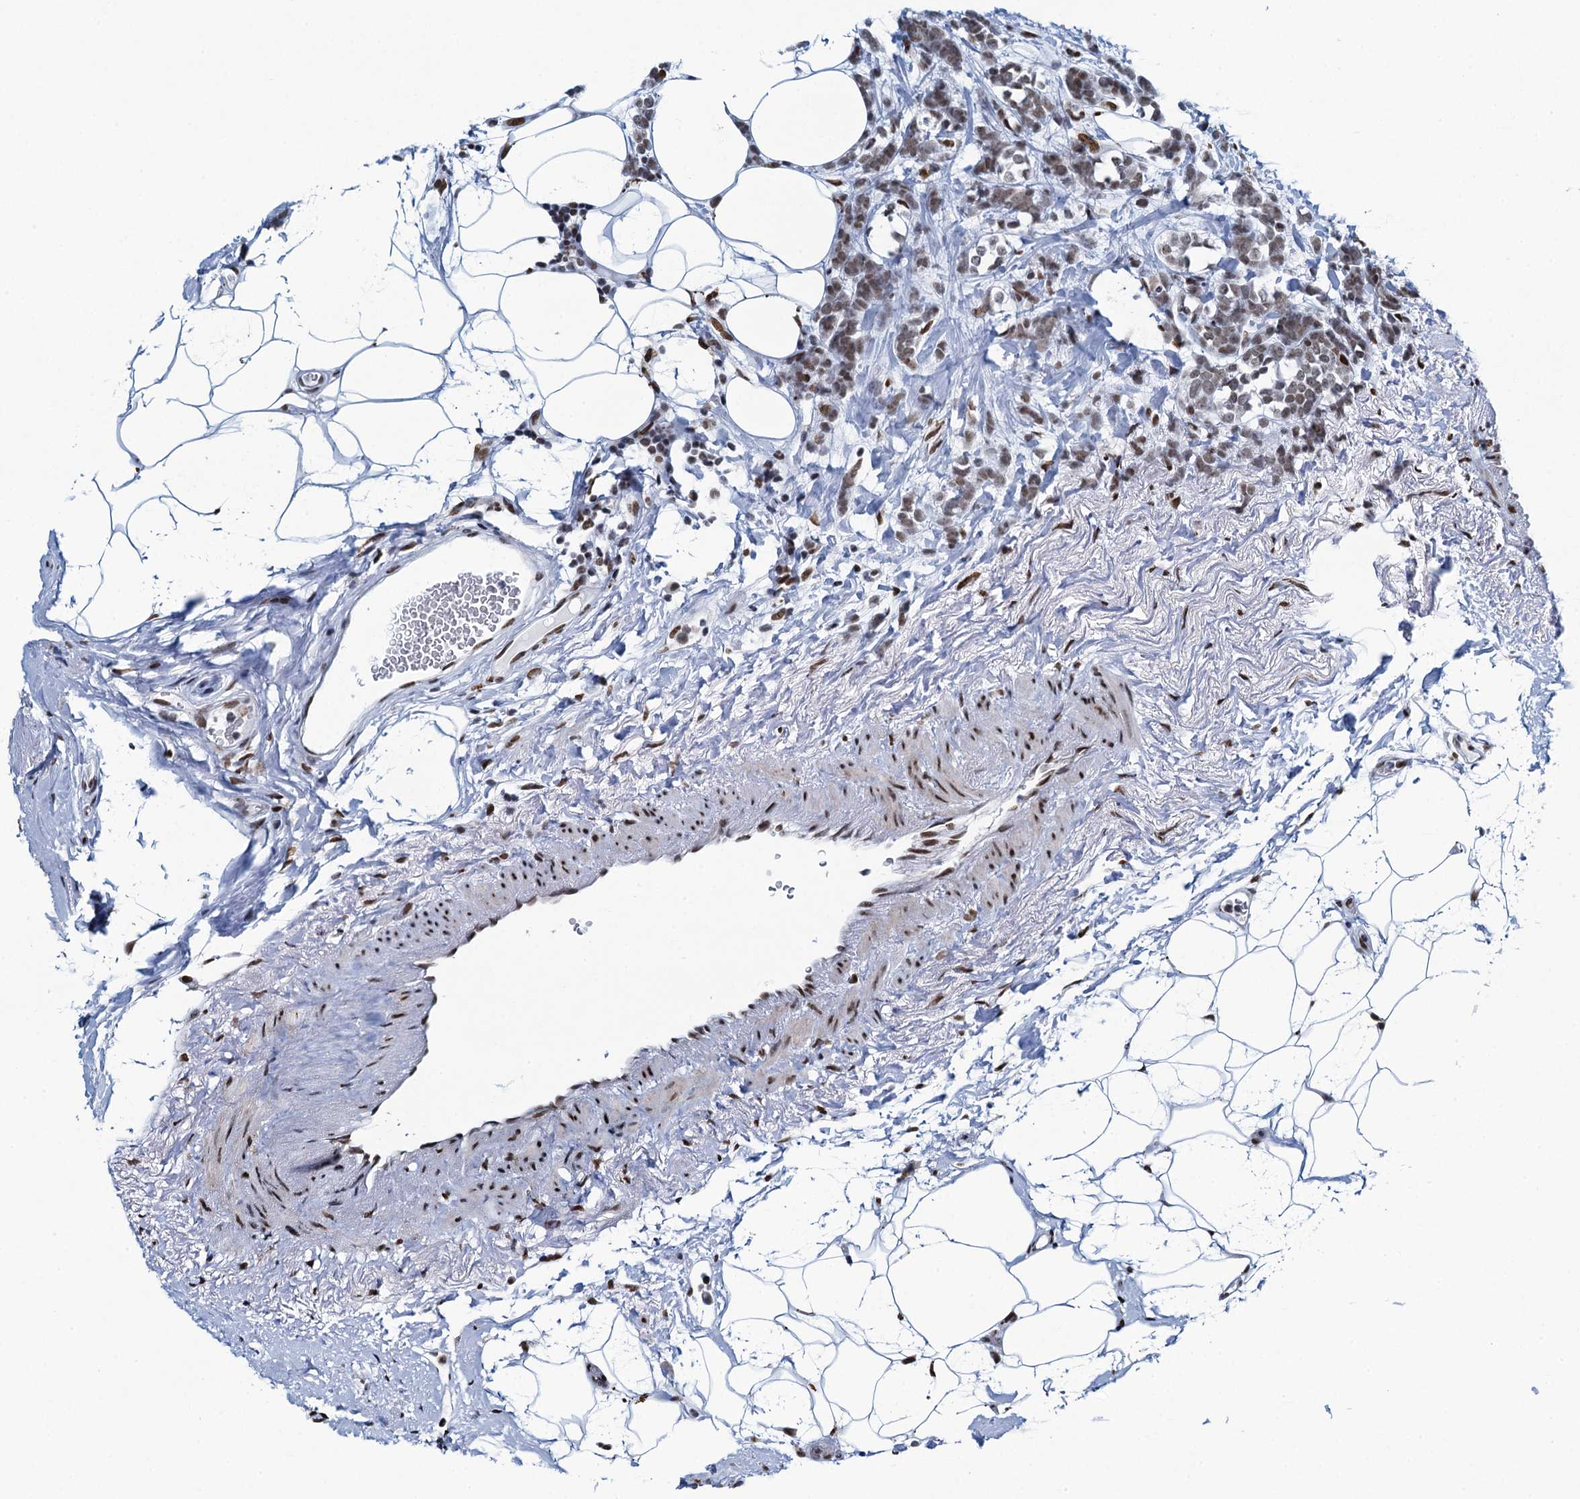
{"staining": {"intensity": "moderate", "quantity": ">75%", "location": "nuclear"}, "tissue": "breast cancer", "cell_type": "Tumor cells", "image_type": "cancer", "snomed": [{"axis": "morphology", "description": "Lobular carcinoma"}, {"axis": "topography", "description": "Breast"}], "caption": "Immunohistochemistry histopathology image of neoplastic tissue: human lobular carcinoma (breast) stained using immunohistochemistry reveals medium levels of moderate protein expression localized specifically in the nuclear of tumor cells, appearing as a nuclear brown color.", "gene": "HNRNPUL2", "patient": {"sex": "female", "age": 58}}